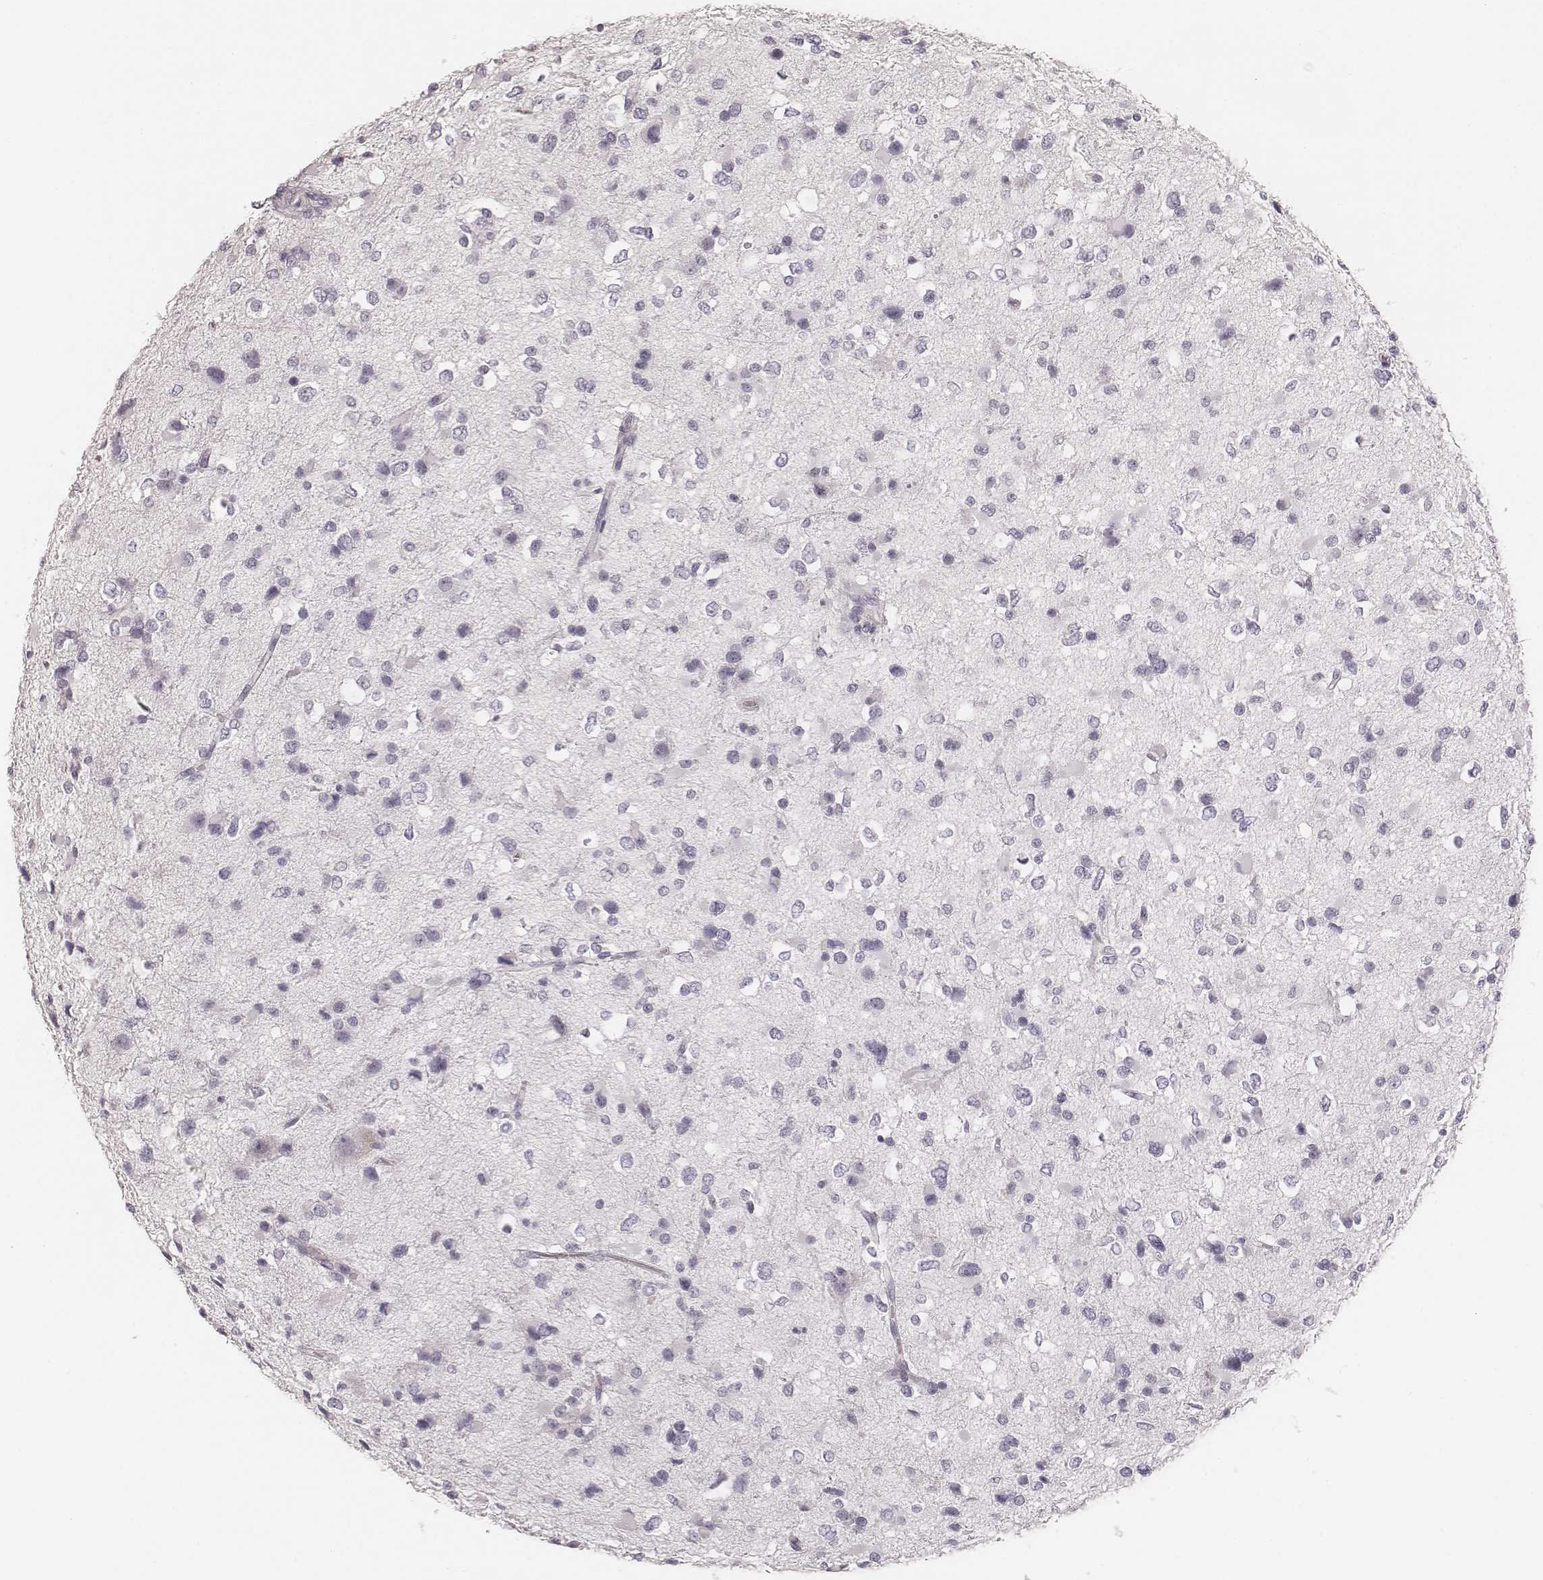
{"staining": {"intensity": "negative", "quantity": "none", "location": "none"}, "tissue": "glioma", "cell_type": "Tumor cells", "image_type": "cancer", "snomed": [{"axis": "morphology", "description": "Glioma, malignant, Low grade"}, {"axis": "topography", "description": "Brain"}], "caption": "The image exhibits no significant expression in tumor cells of glioma. (Brightfield microscopy of DAB immunohistochemistry (IHC) at high magnification).", "gene": "HNF4G", "patient": {"sex": "female", "age": 32}}